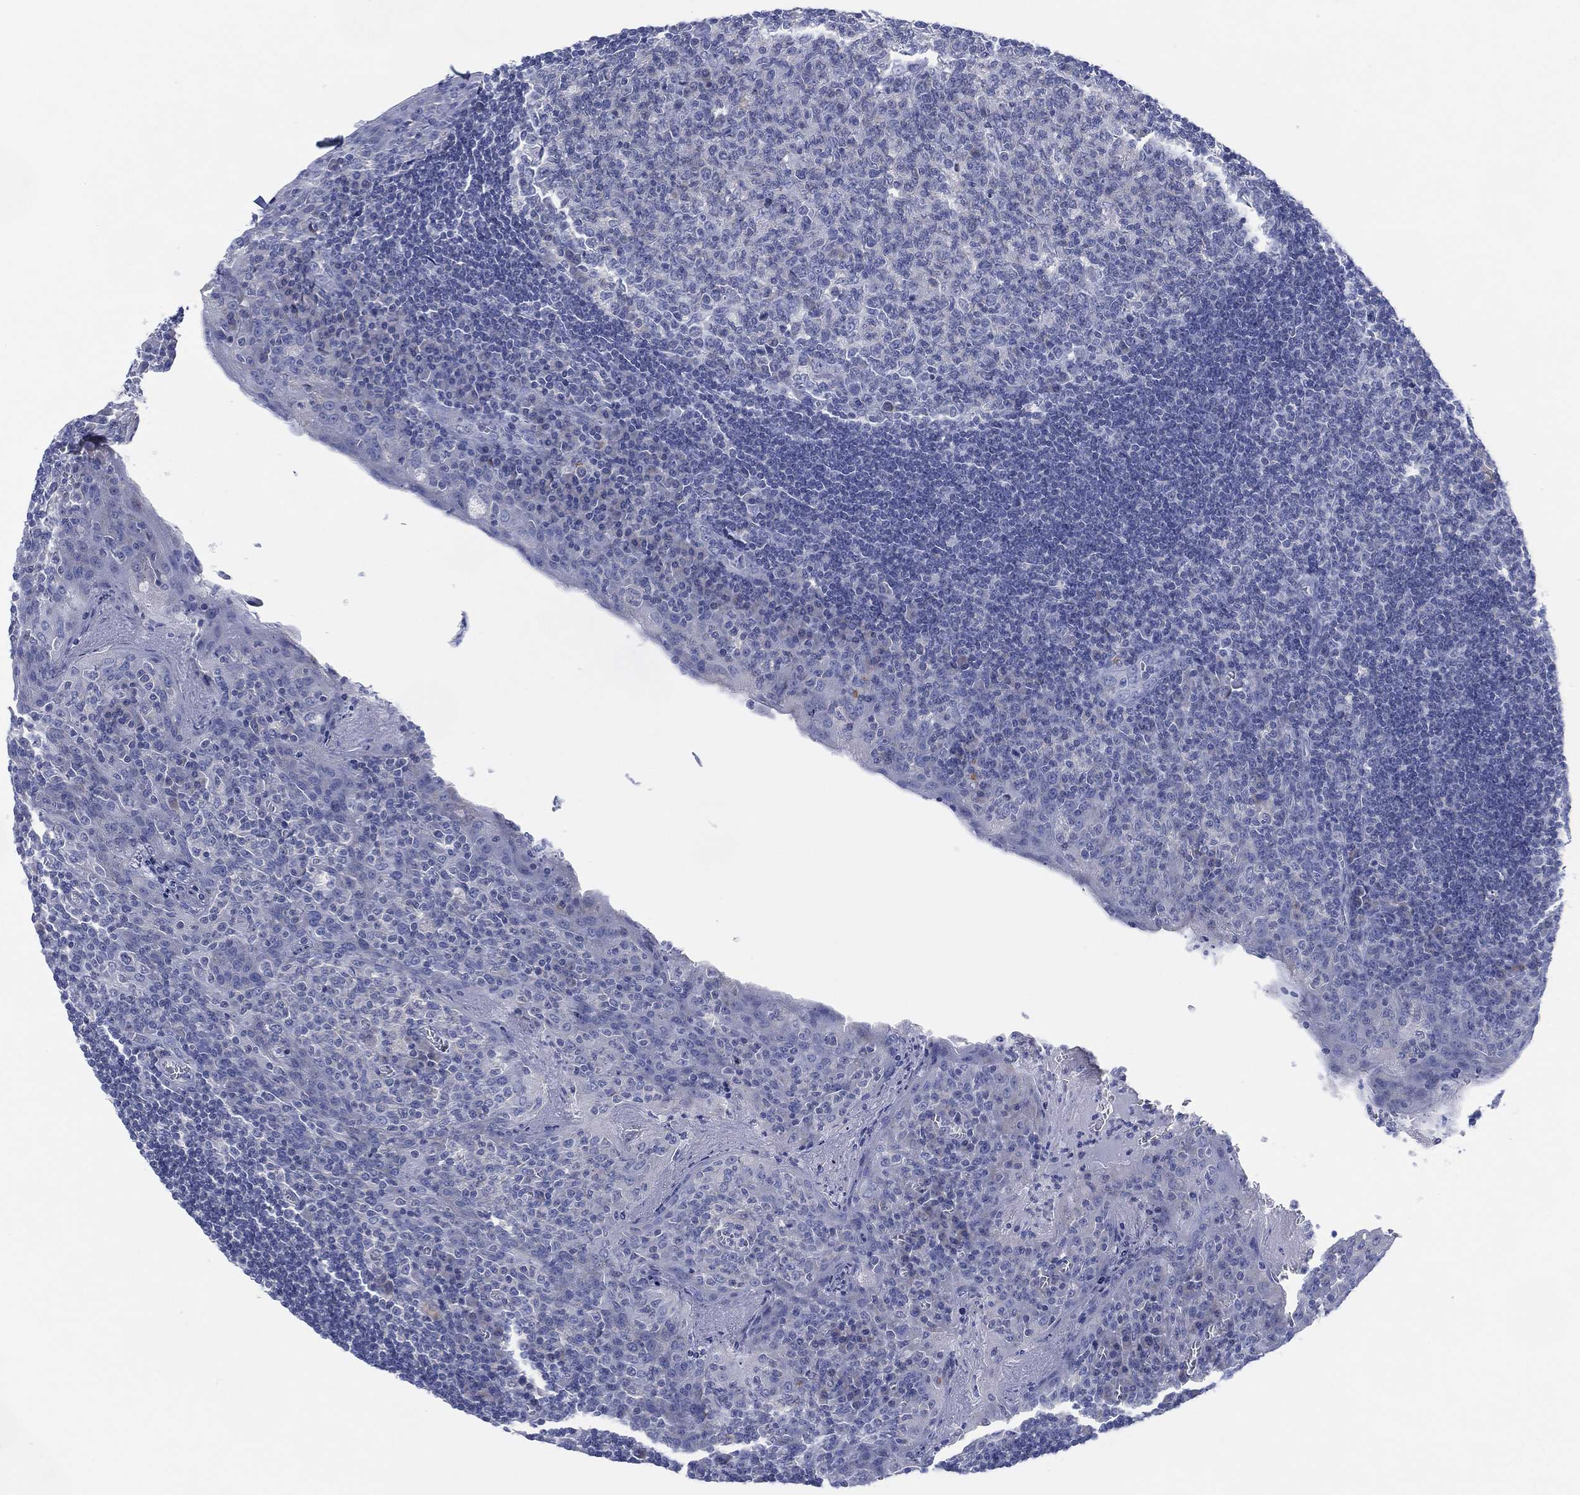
{"staining": {"intensity": "negative", "quantity": "none", "location": "none"}, "tissue": "tonsil", "cell_type": "Germinal center cells", "image_type": "normal", "snomed": [{"axis": "morphology", "description": "Normal tissue, NOS"}, {"axis": "topography", "description": "Tonsil"}], "caption": "IHC image of unremarkable human tonsil stained for a protein (brown), which exhibits no expression in germinal center cells.", "gene": "ADAD2", "patient": {"sex": "female", "age": 13}}